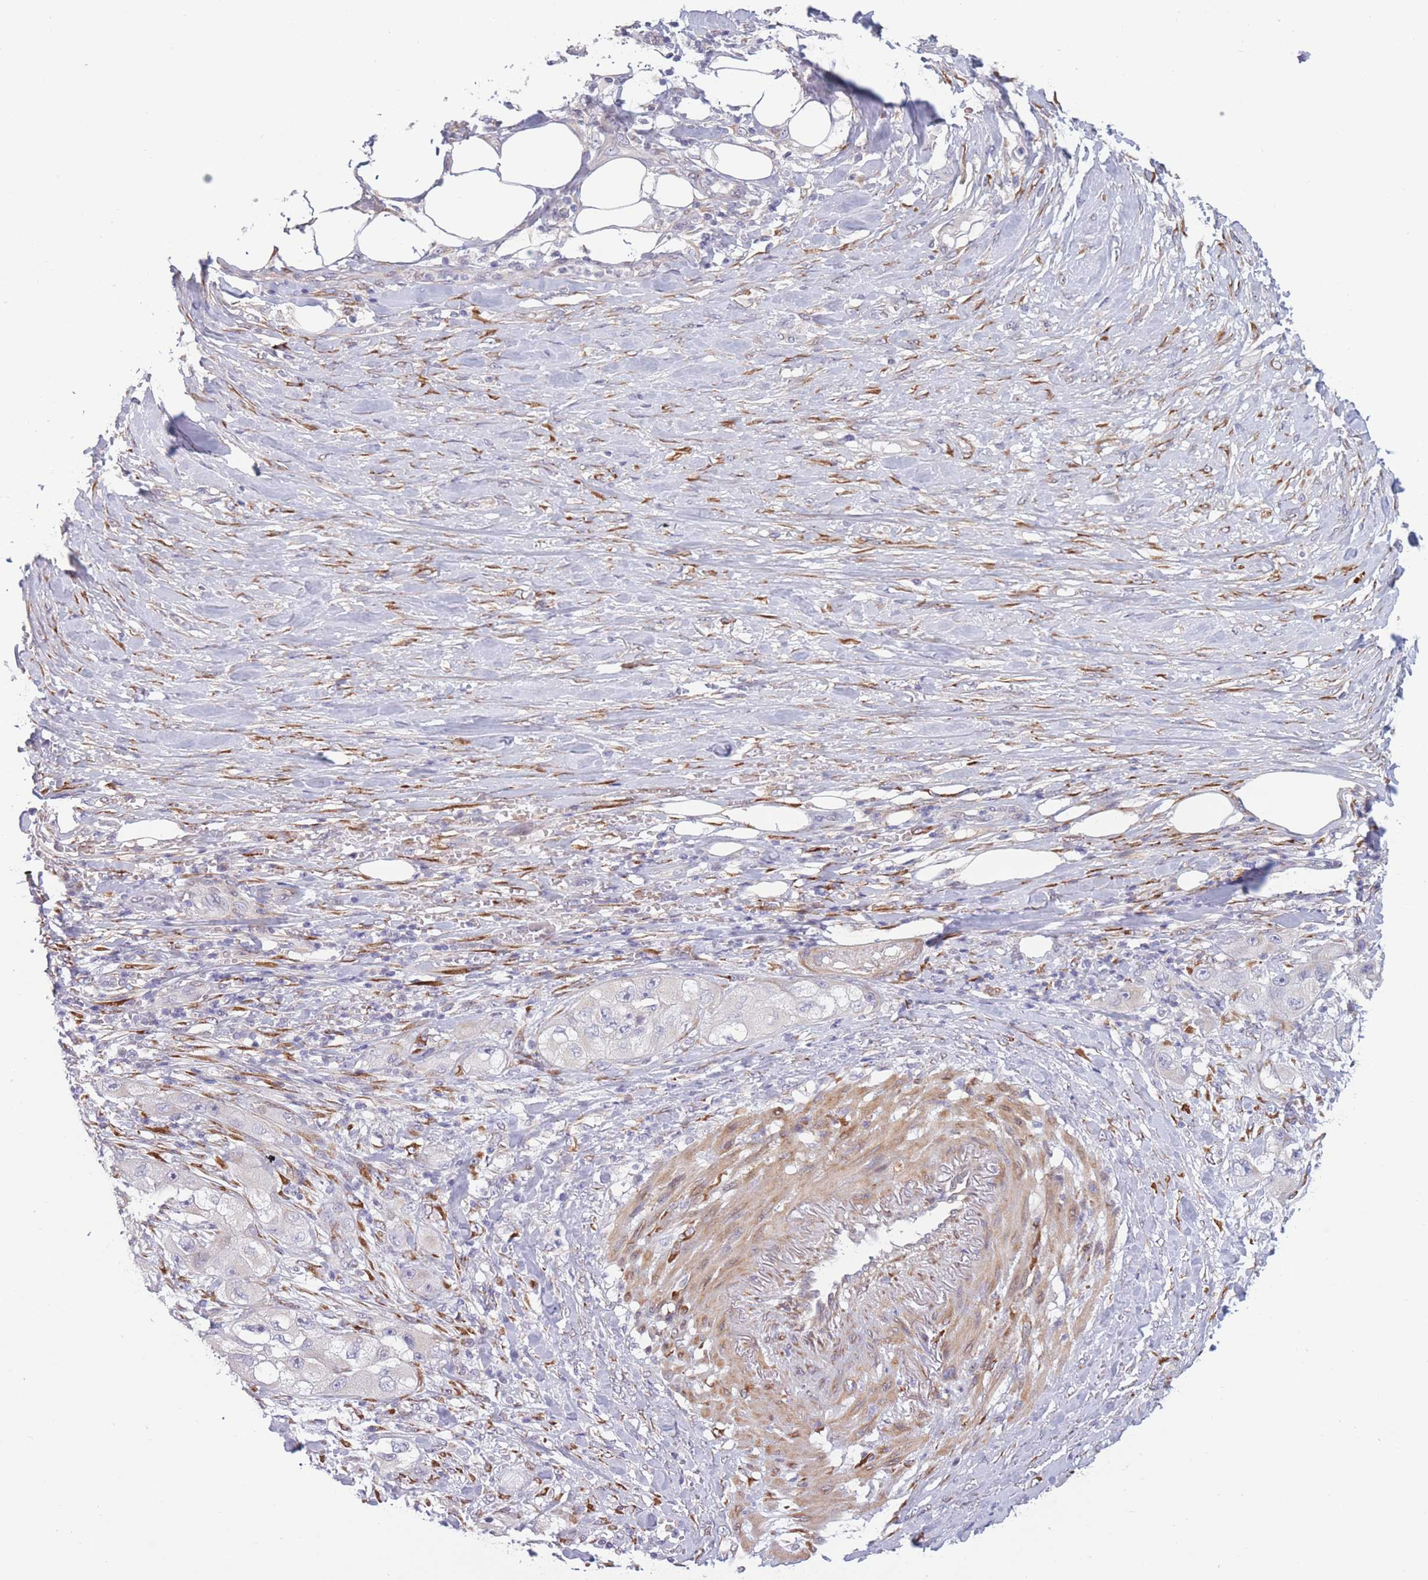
{"staining": {"intensity": "negative", "quantity": "none", "location": "none"}, "tissue": "skin cancer", "cell_type": "Tumor cells", "image_type": "cancer", "snomed": [{"axis": "morphology", "description": "Squamous cell carcinoma, NOS"}, {"axis": "topography", "description": "Skin"}, {"axis": "topography", "description": "Subcutis"}], "caption": "An image of human skin squamous cell carcinoma is negative for staining in tumor cells. (DAB (3,3'-diaminobenzidine) IHC with hematoxylin counter stain).", "gene": "CCNQ", "patient": {"sex": "male", "age": 73}}